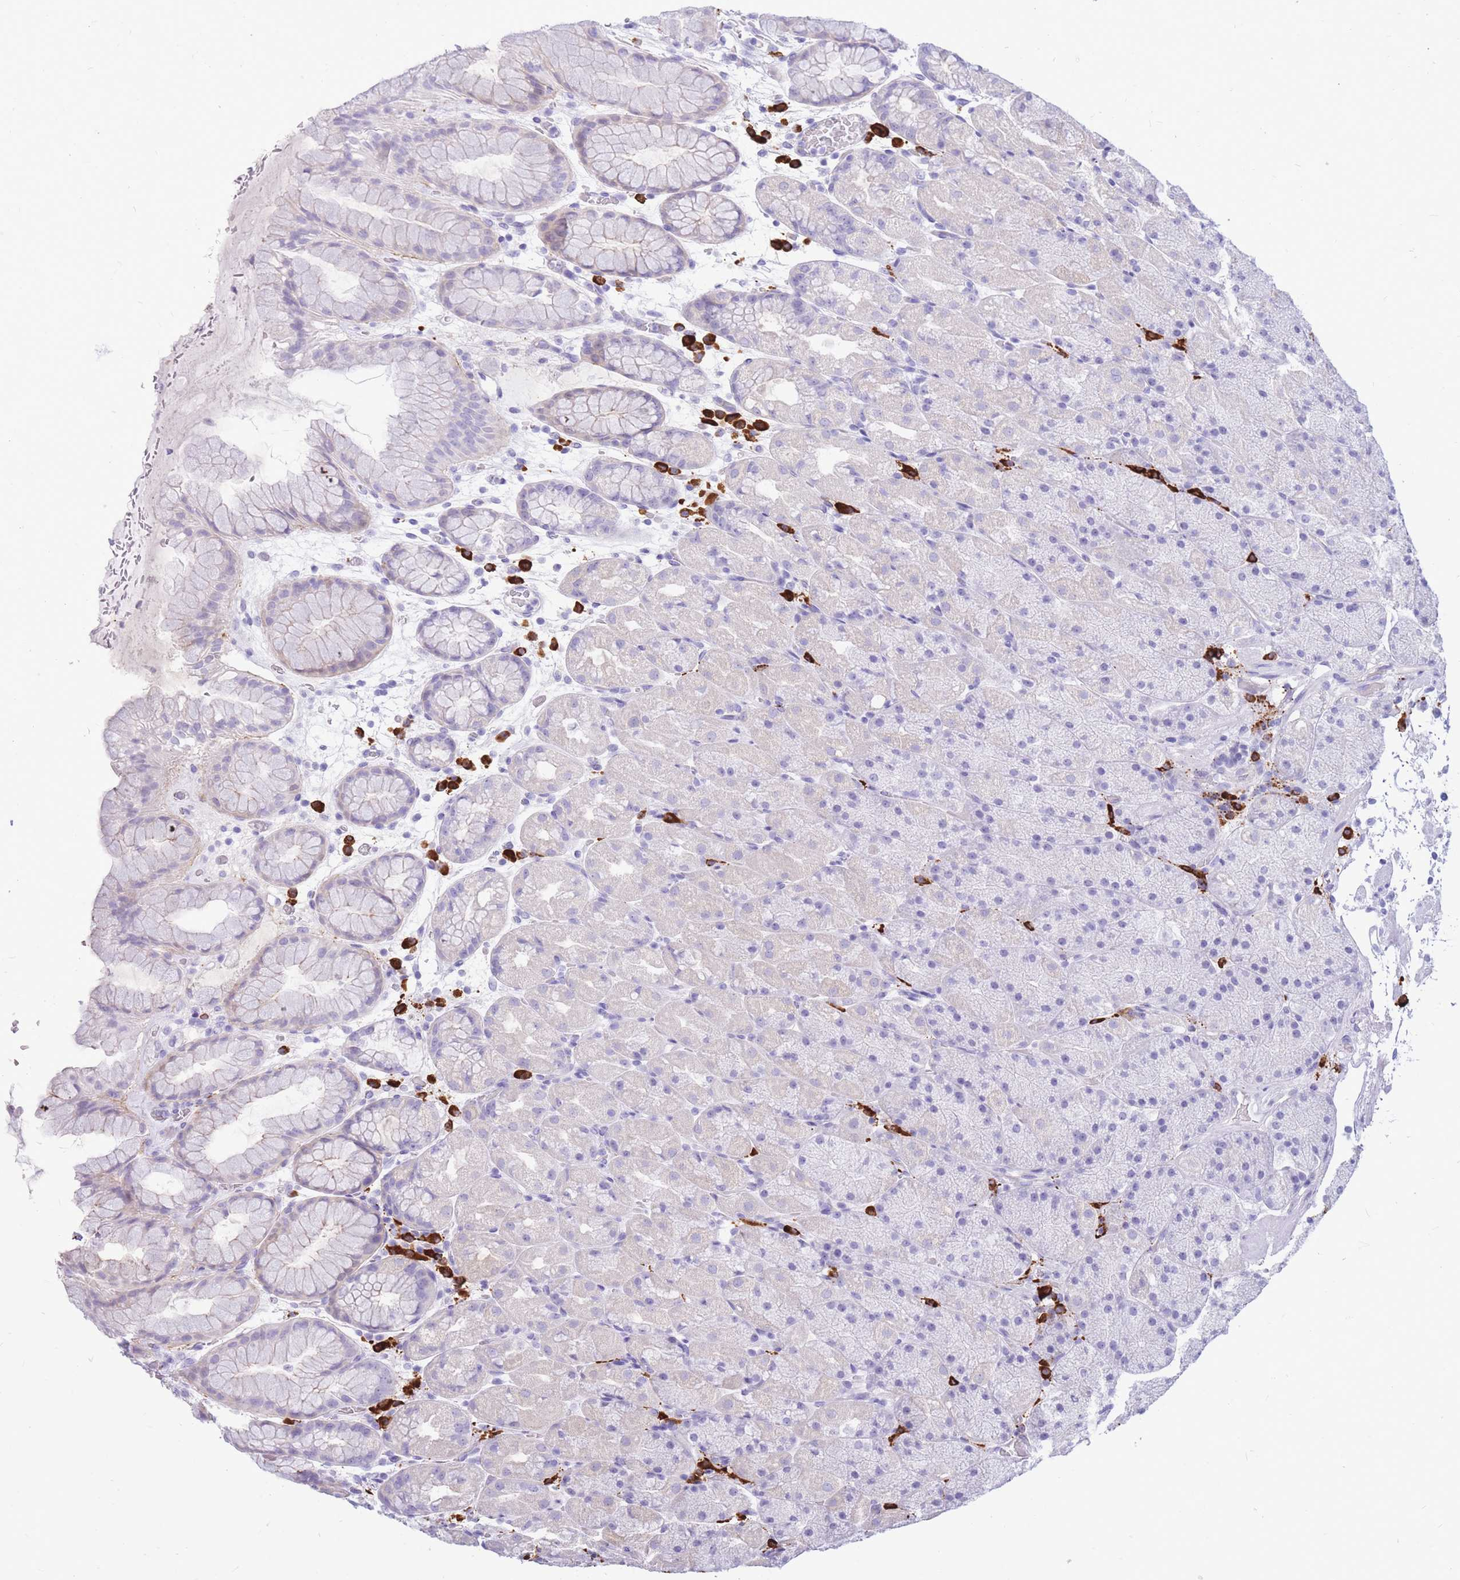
{"staining": {"intensity": "negative", "quantity": "none", "location": "none"}, "tissue": "stomach", "cell_type": "Glandular cells", "image_type": "normal", "snomed": [{"axis": "morphology", "description": "Normal tissue, NOS"}, {"axis": "topography", "description": "Stomach, upper"}, {"axis": "topography", "description": "Stomach, lower"}], "caption": "DAB (3,3'-diaminobenzidine) immunohistochemical staining of normal human stomach reveals no significant expression in glandular cells.", "gene": "ZFP62", "patient": {"sex": "male", "age": 67}}